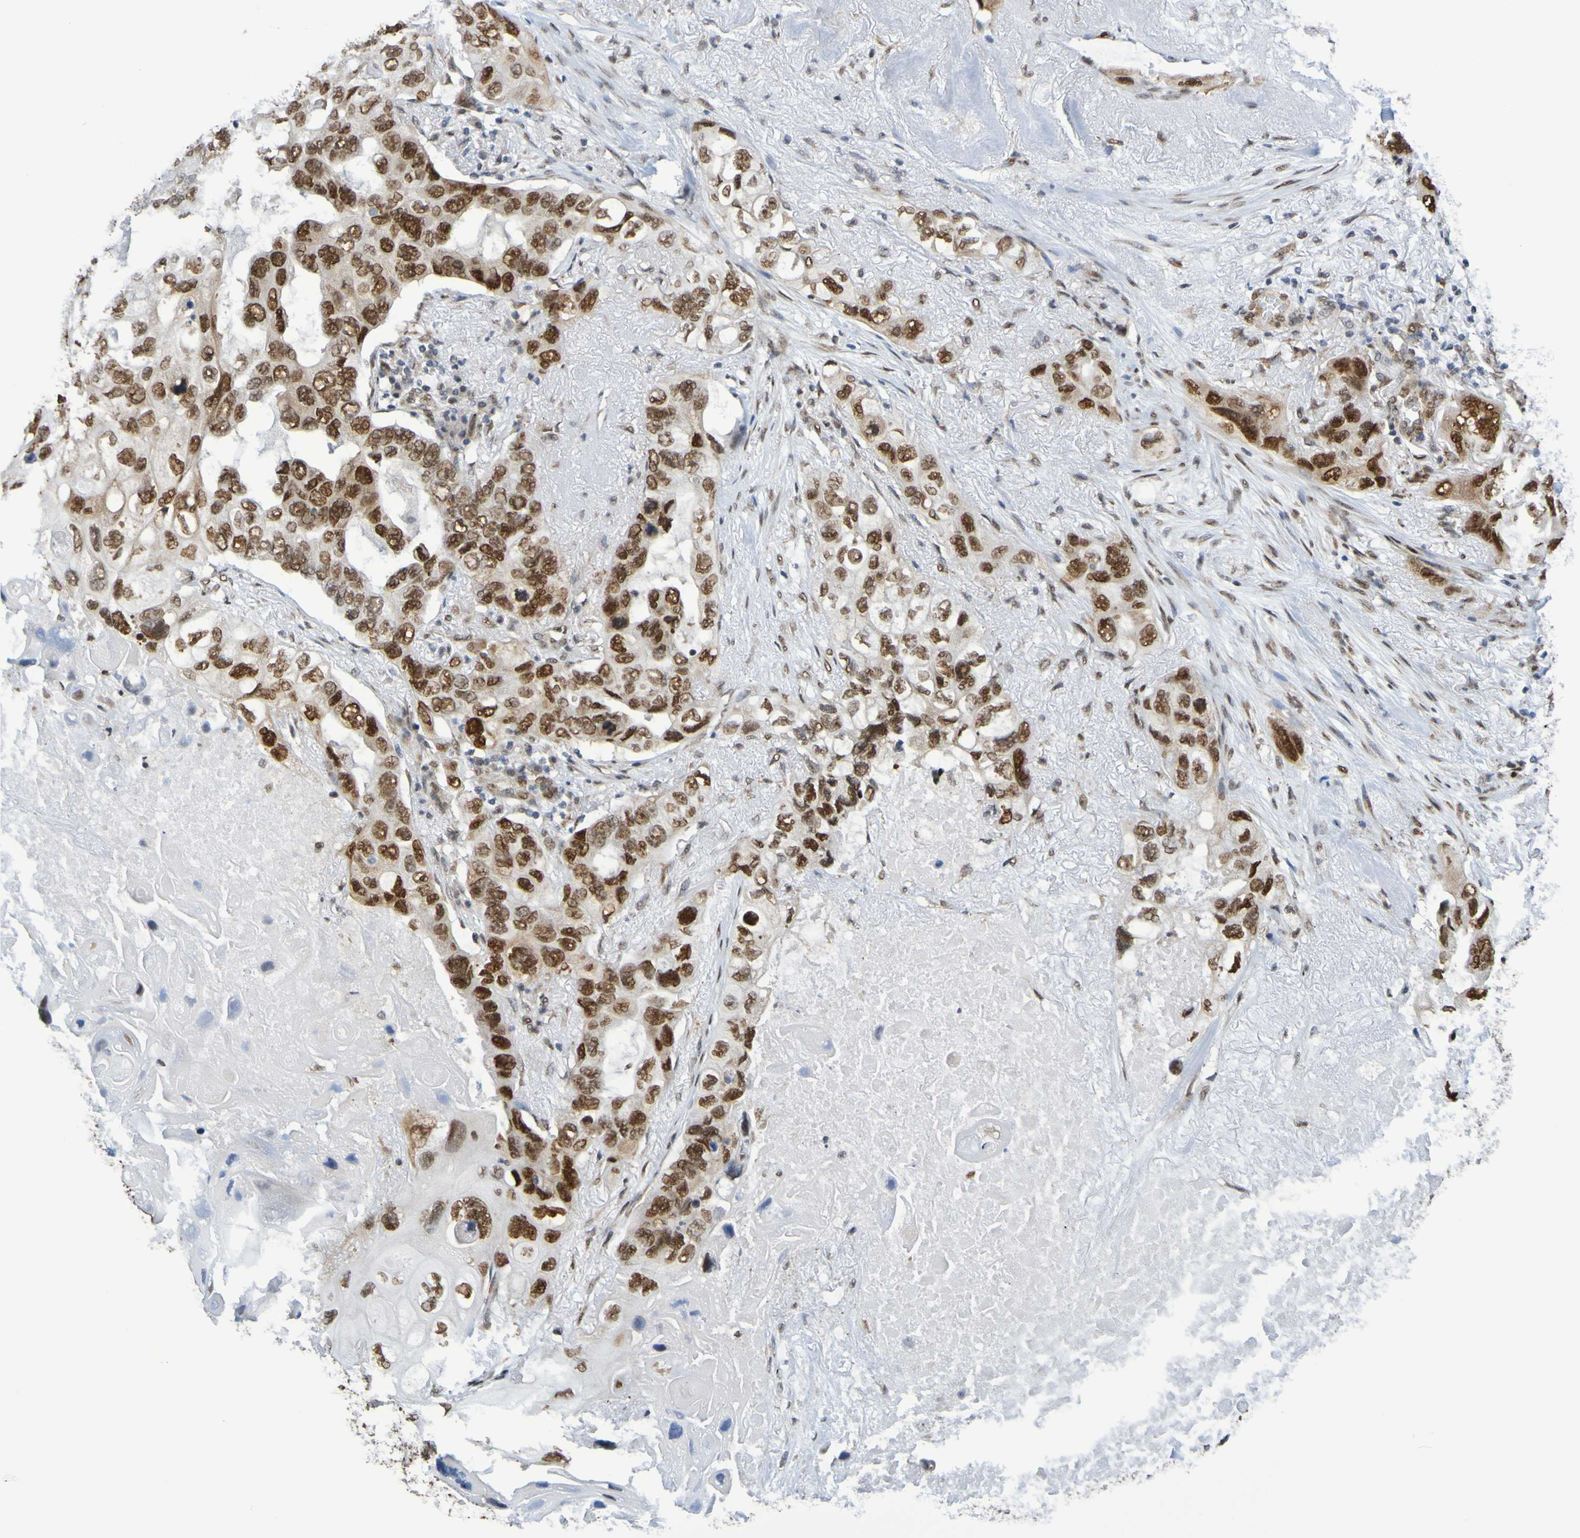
{"staining": {"intensity": "strong", "quantity": ">75%", "location": "nuclear"}, "tissue": "lung cancer", "cell_type": "Tumor cells", "image_type": "cancer", "snomed": [{"axis": "morphology", "description": "Squamous cell carcinoma, NOS"}, {"axis": "topography", "description": "Lung"}], "caption": "The image shows immunohistochemical staining of lung cancer (squamous cell carcinoma). There is strong nuclear staining is appreciated in approximately >75% of tumor cells. (DAB = brown stain, brightfield microscopy at high magnification).", "gene": "HDAC2", "patient": {"sex": "female", "age": 73}}